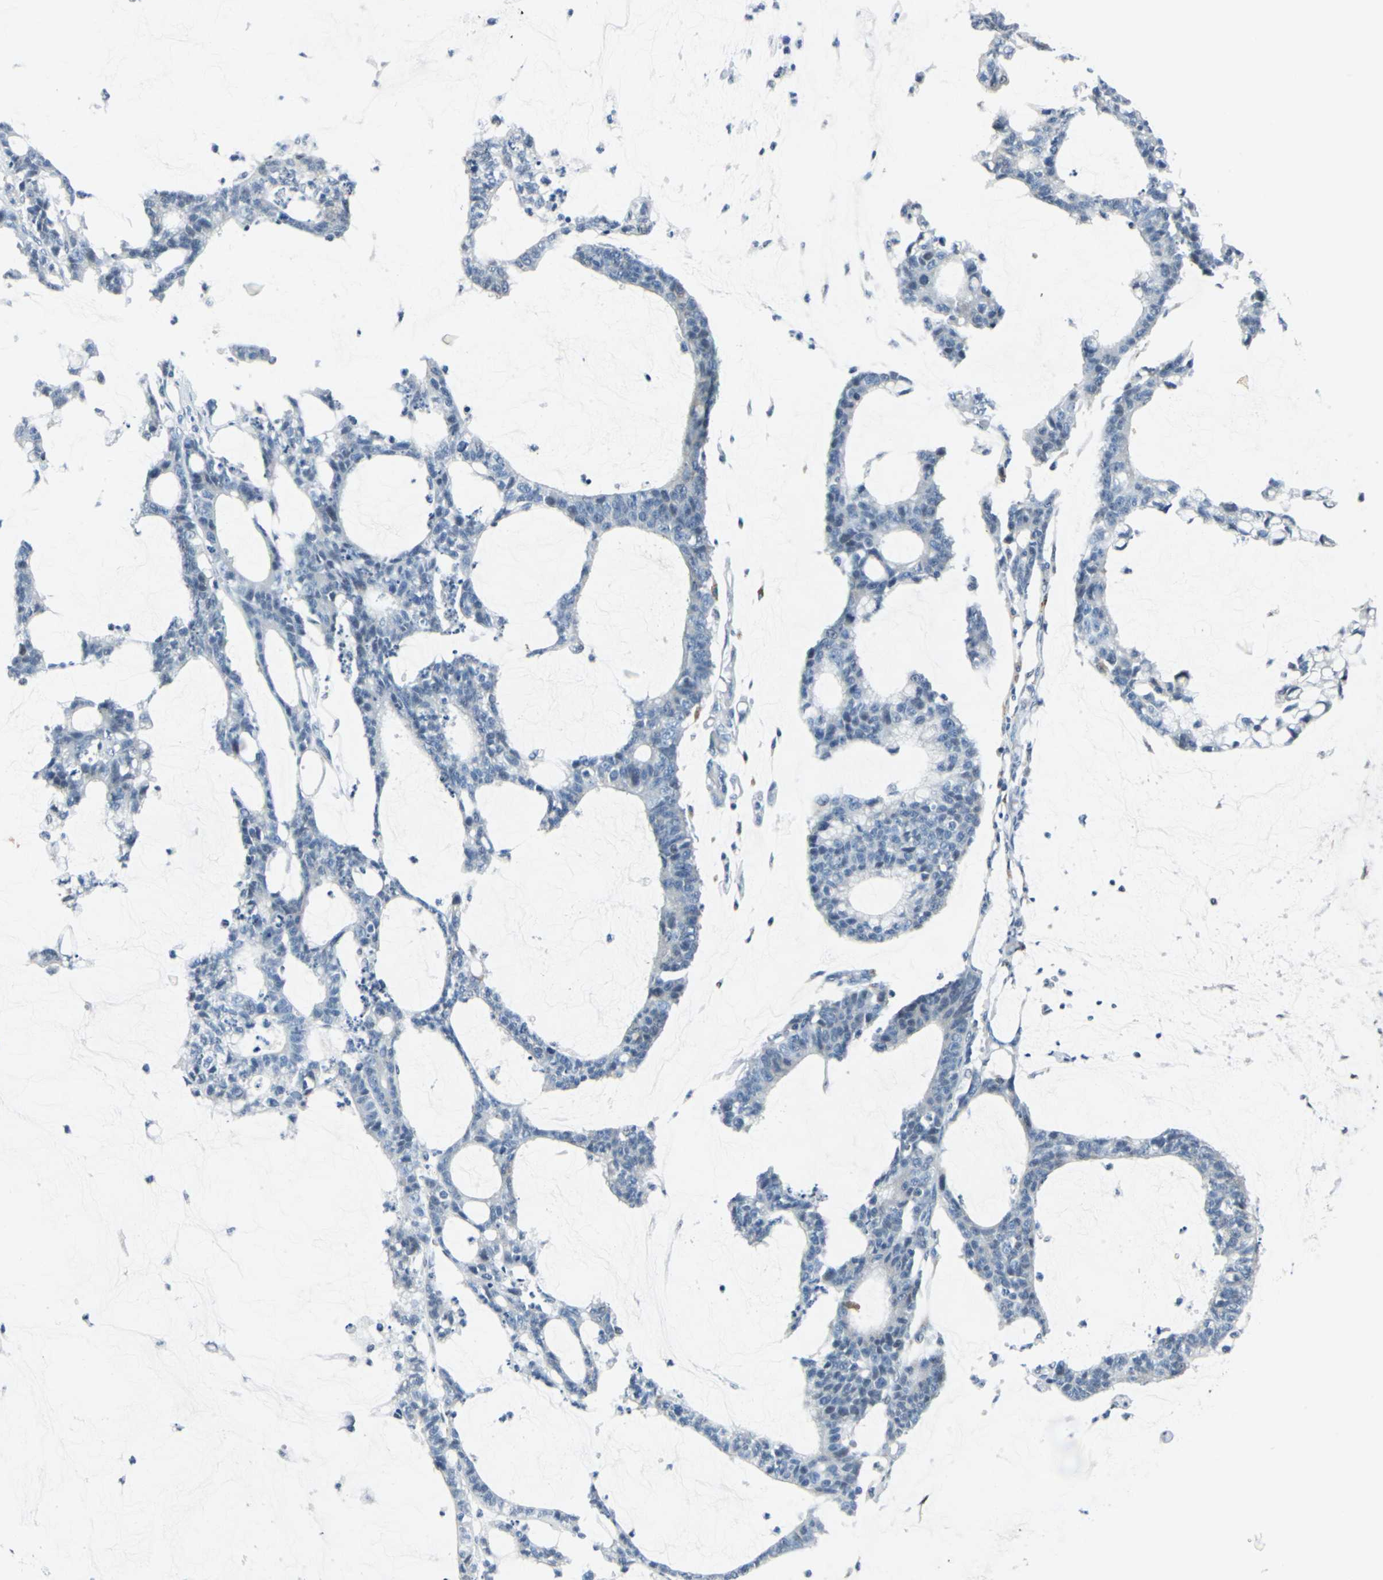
{"staining": {"intensity": "moderate", "quantity": "<25%", "location": "cytoplasmic/membranous"}, "tissue": "colorectal cancer", "cell_type": "Tumor cells", "image_type": "cancer", "snomed": [{"axis": "morphology", "description": "Adenocarcinoma, NOS"}, {"axis": "topography", "description": "Colon"}], "caption": "Immunohistochemistry (IHC) of colorectal cancer (adenocarcinoma) shows low levels of moderate cytoplasmic/membranous positivity in about <25% of tumor cells. (Brightfield microscopy of DAB IHC at high magnification).", "gene": "HCFC2", "patient": {"sex": "female", "age": 84}}